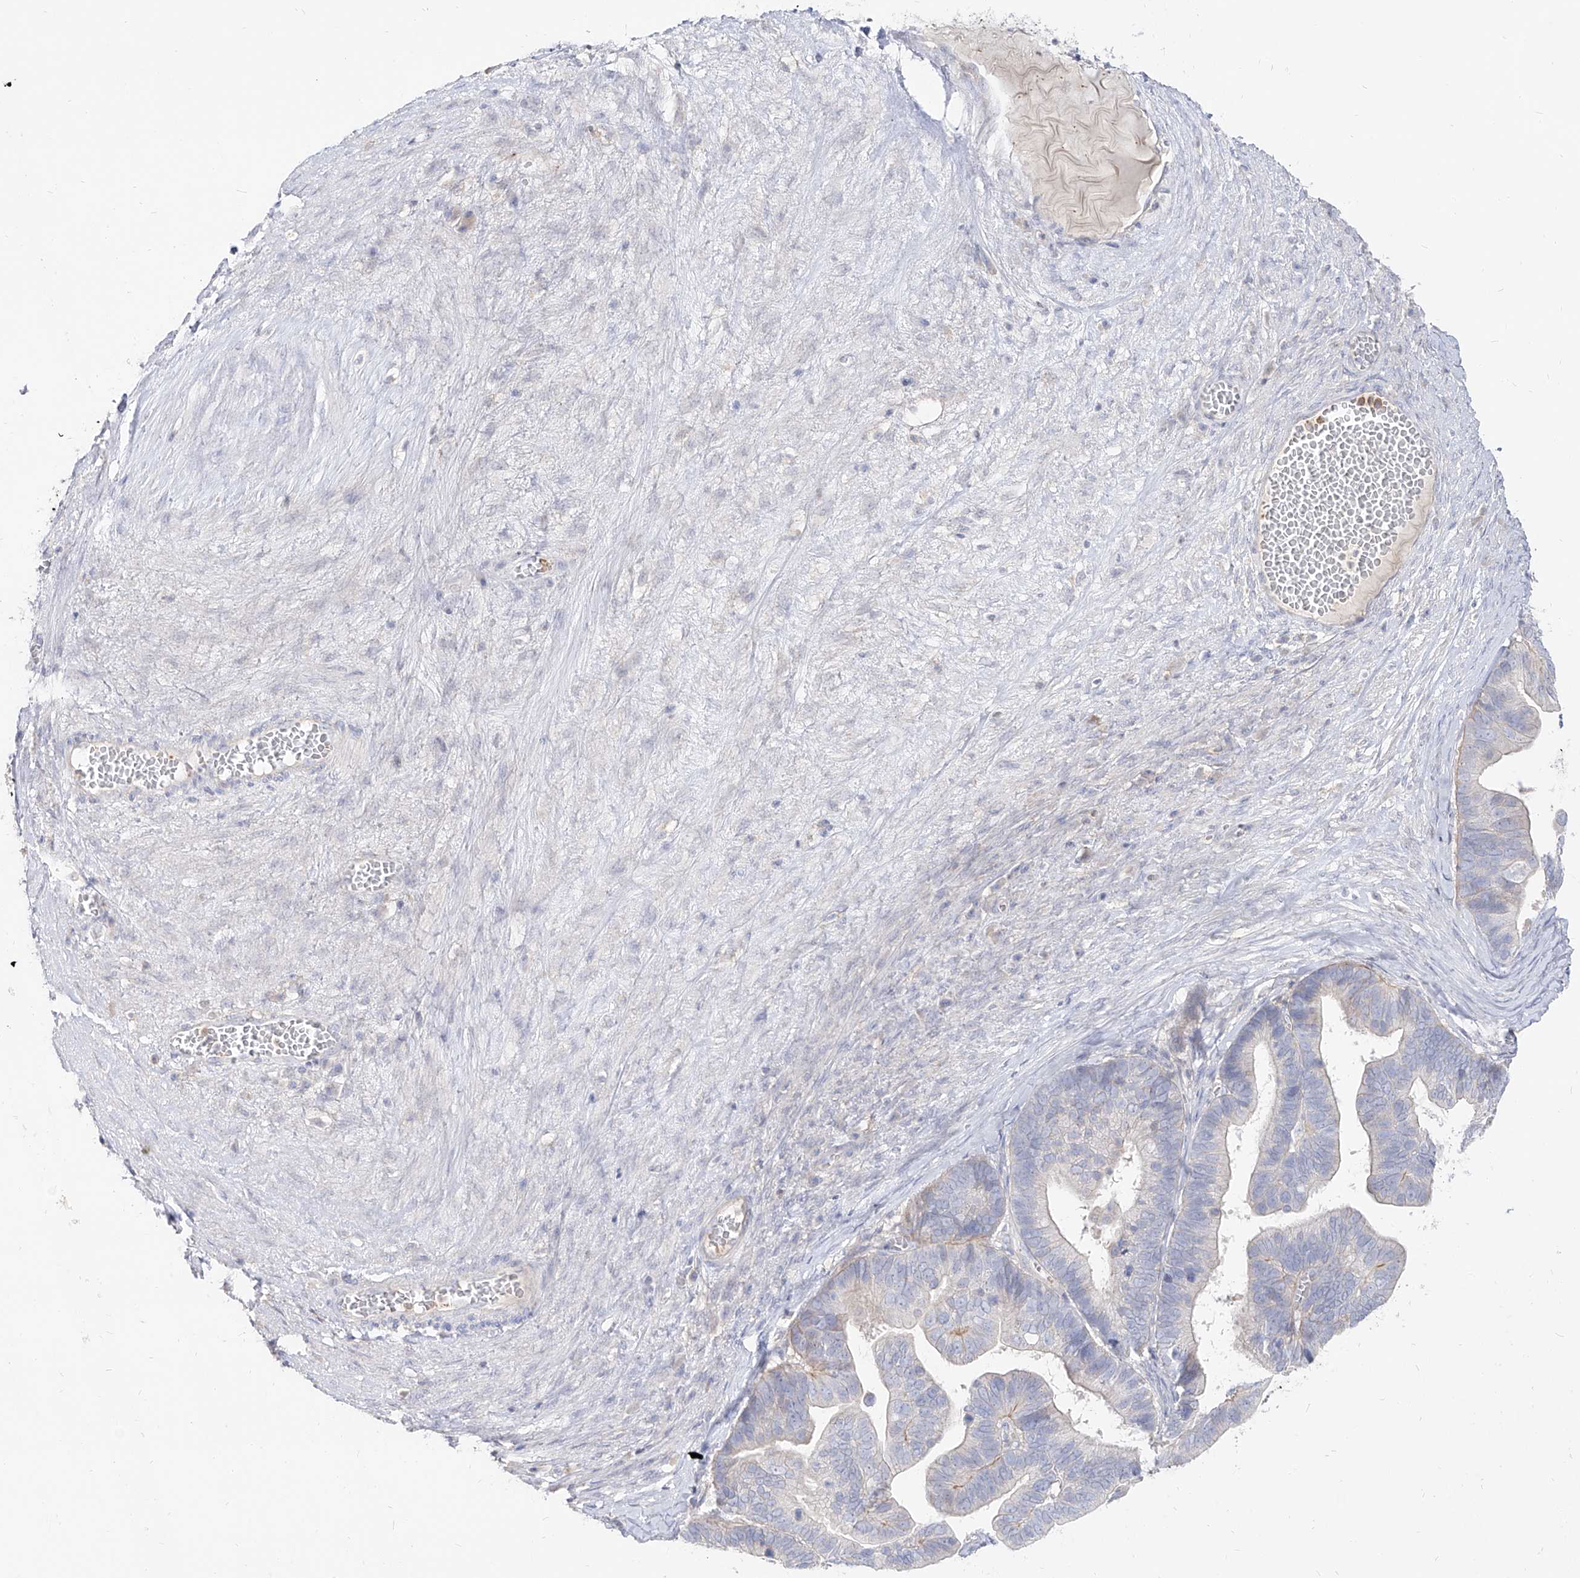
{"staining": {"intensity": "negative", "quantity": "none", "location": "none"}, "tissue": "ovarian cancer", "cell_type": "Tumor cells", "image_type": "cancer", "snomed": [{"axis": "morphology", "description": "Cystadenocarcinoma, serous, NOS"}, {"axis": "topography", "description": "Ovary"}], "caption": "This is an immunohistochemistry (IHC) micrograph of human ovarian serous cystadenocarcinoma. There is no expression in tumor cells.", "gene": "RBFOX3", "patient": {"sex": "female", "age": 56}}